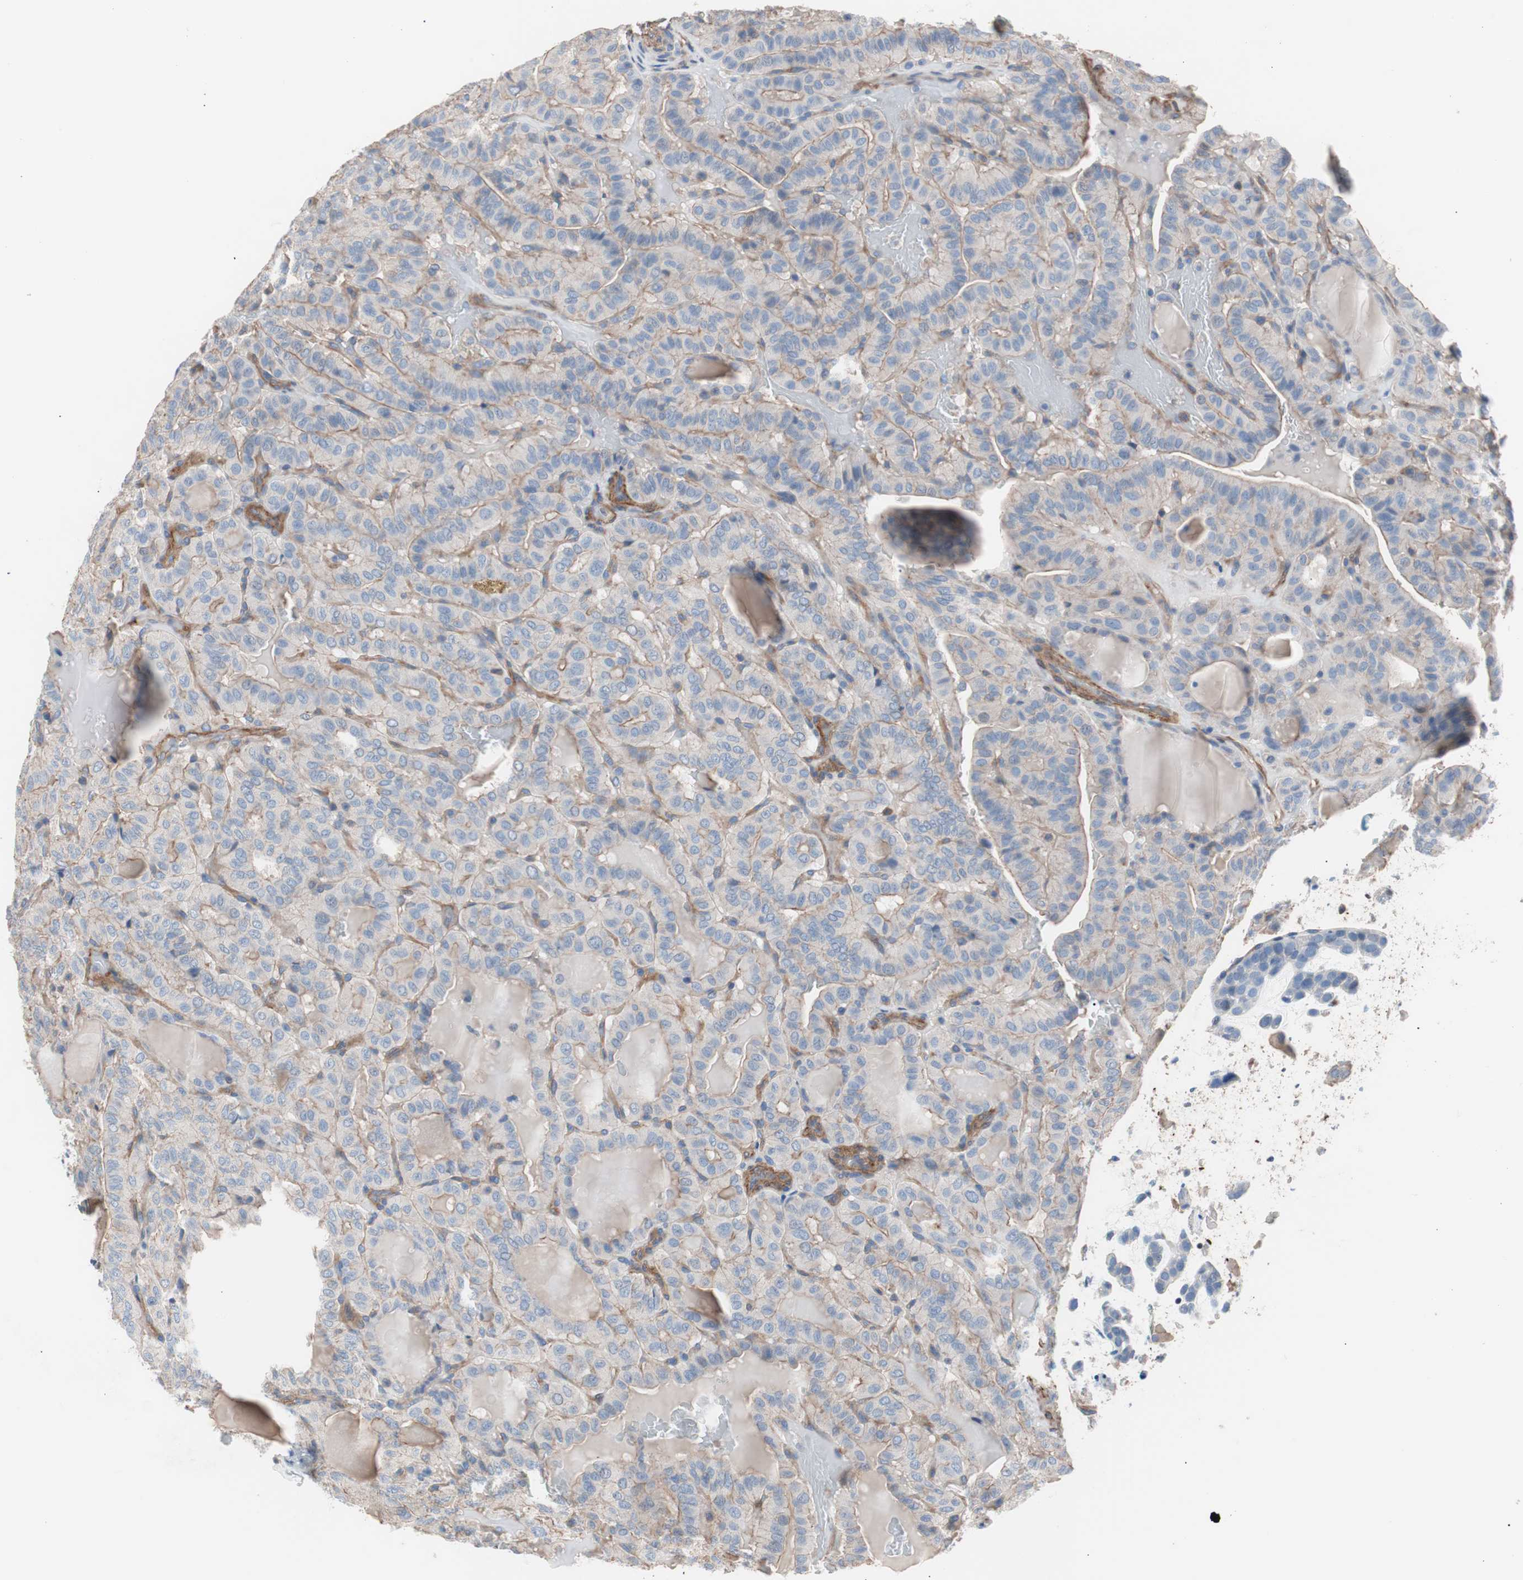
{"staining": {"intensity": "weak", "quantity": "25%-75%", "location": "cytoplasmic/membranous"}, "tissue": "thyroid cancer", "cell_type": "Tumor cells", "image_type": "cancer", "snomed": [{"axis": "morphology", "description": "Papillary adenocarcinoma, NOS"}, {"axis": "topography", "description": "Thyroid gland"}], "caption": "Thyroid cancer (papillary adenocarcinoma) was stained to show a protein in brown. There is low levels of weak cytoplasmic/membranous staining in approximately 25%-75% of tumor cells. (Stains: DAB in brown, nuclei in blue, Microscopy: brightfield microscopy at high magnification).", "gene": "GPR160", "patient": {"sex": "male", "age": 77}}